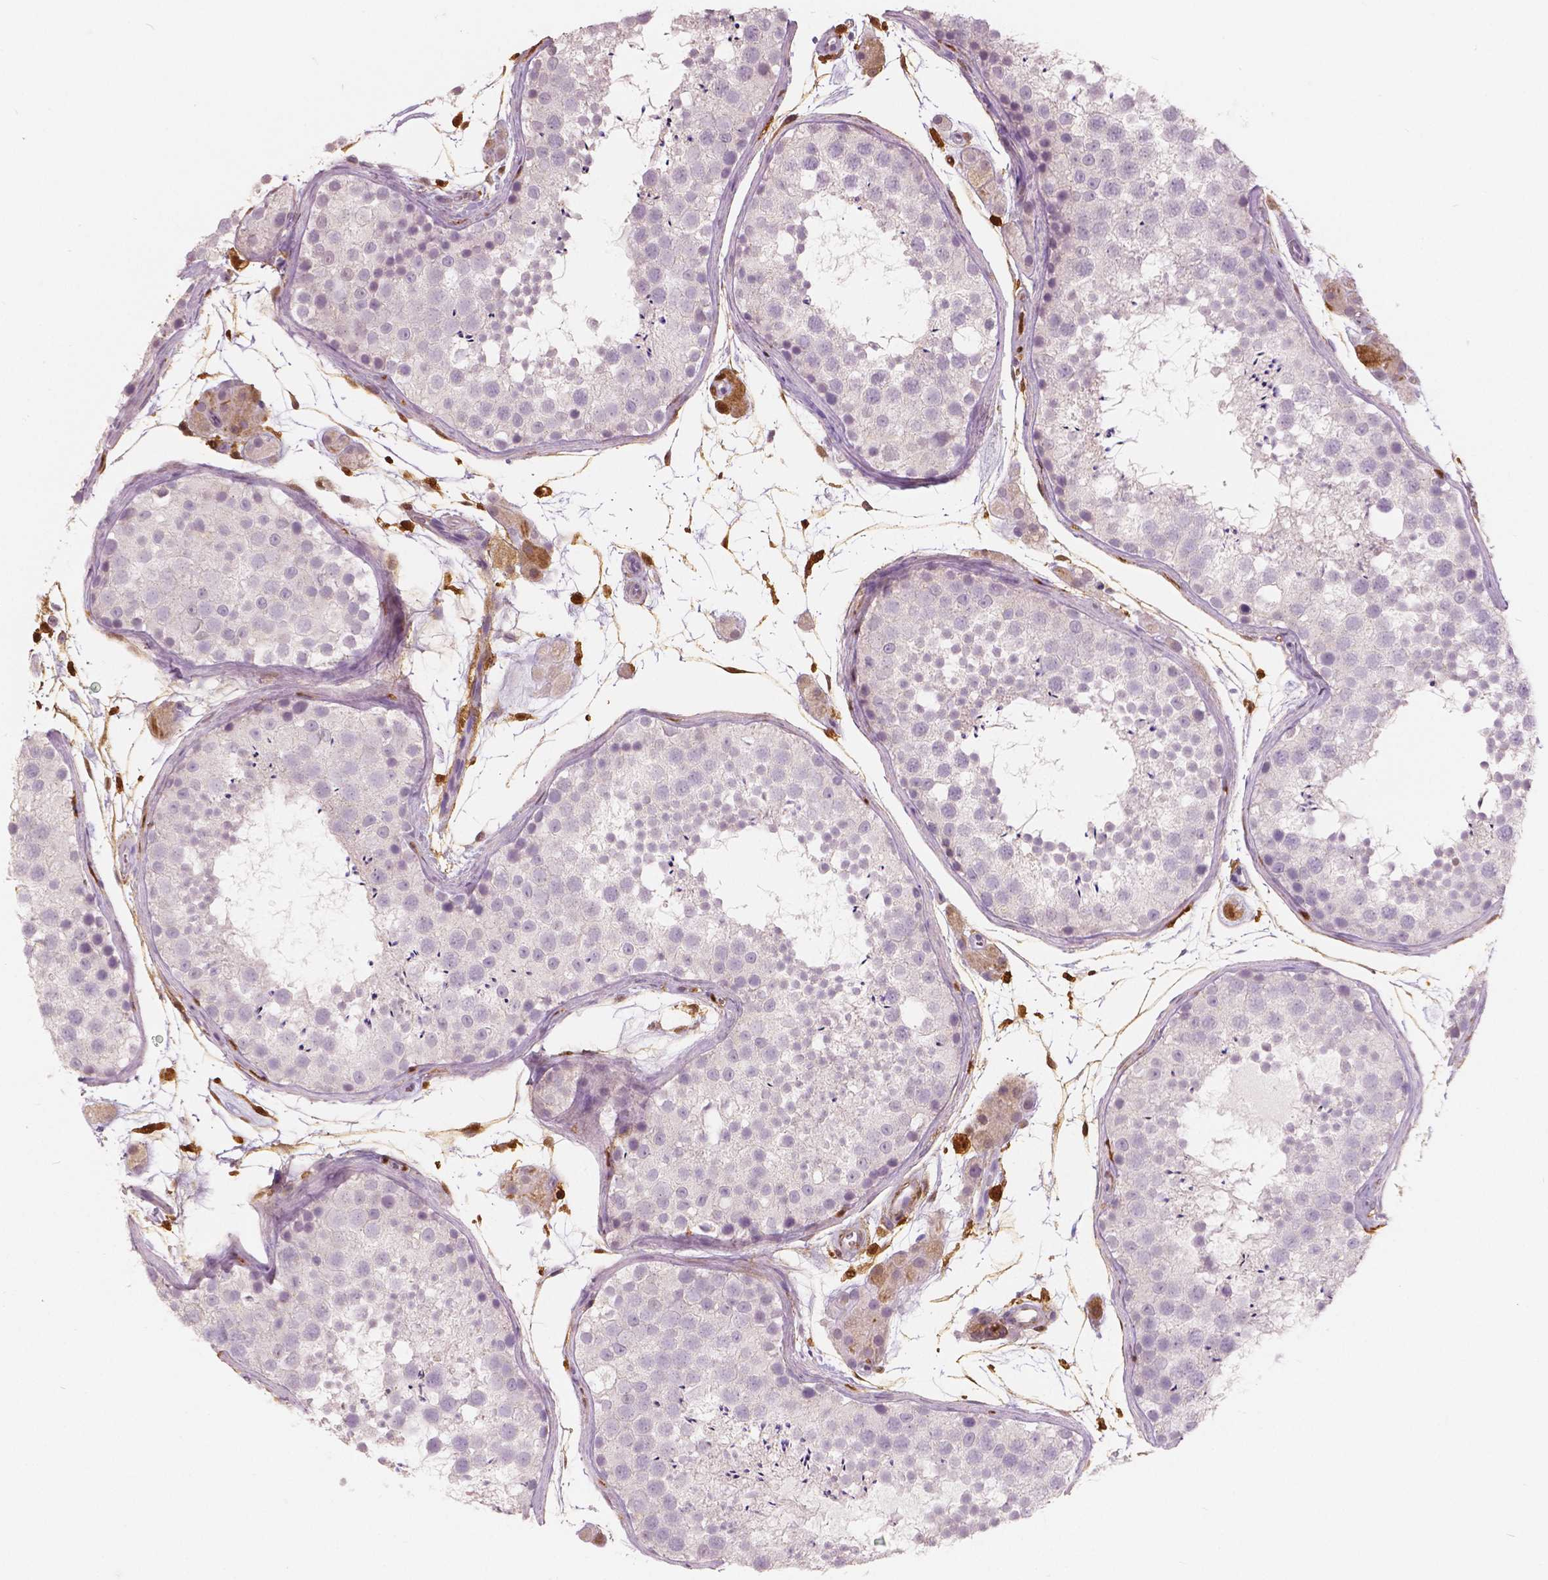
{"staining": {"intensity": "negative", "quantity": "none", "location": "none"}, "tissue": "testis", "cell_type": "Cells in seminiferous ducts", "image_type": "normal", "snomed": [{"axis": "morphology", "description": "Normal tissue, NOS"}, {"axis": "topography", "description": "Testis"}], "caption": "IHC image of benign testis stained for a protein (brown), which demonstrates no positivity in cells in seminiferous ducts.", "gene": "S100A4", "patient": {"sex": "male", "age": 41}}